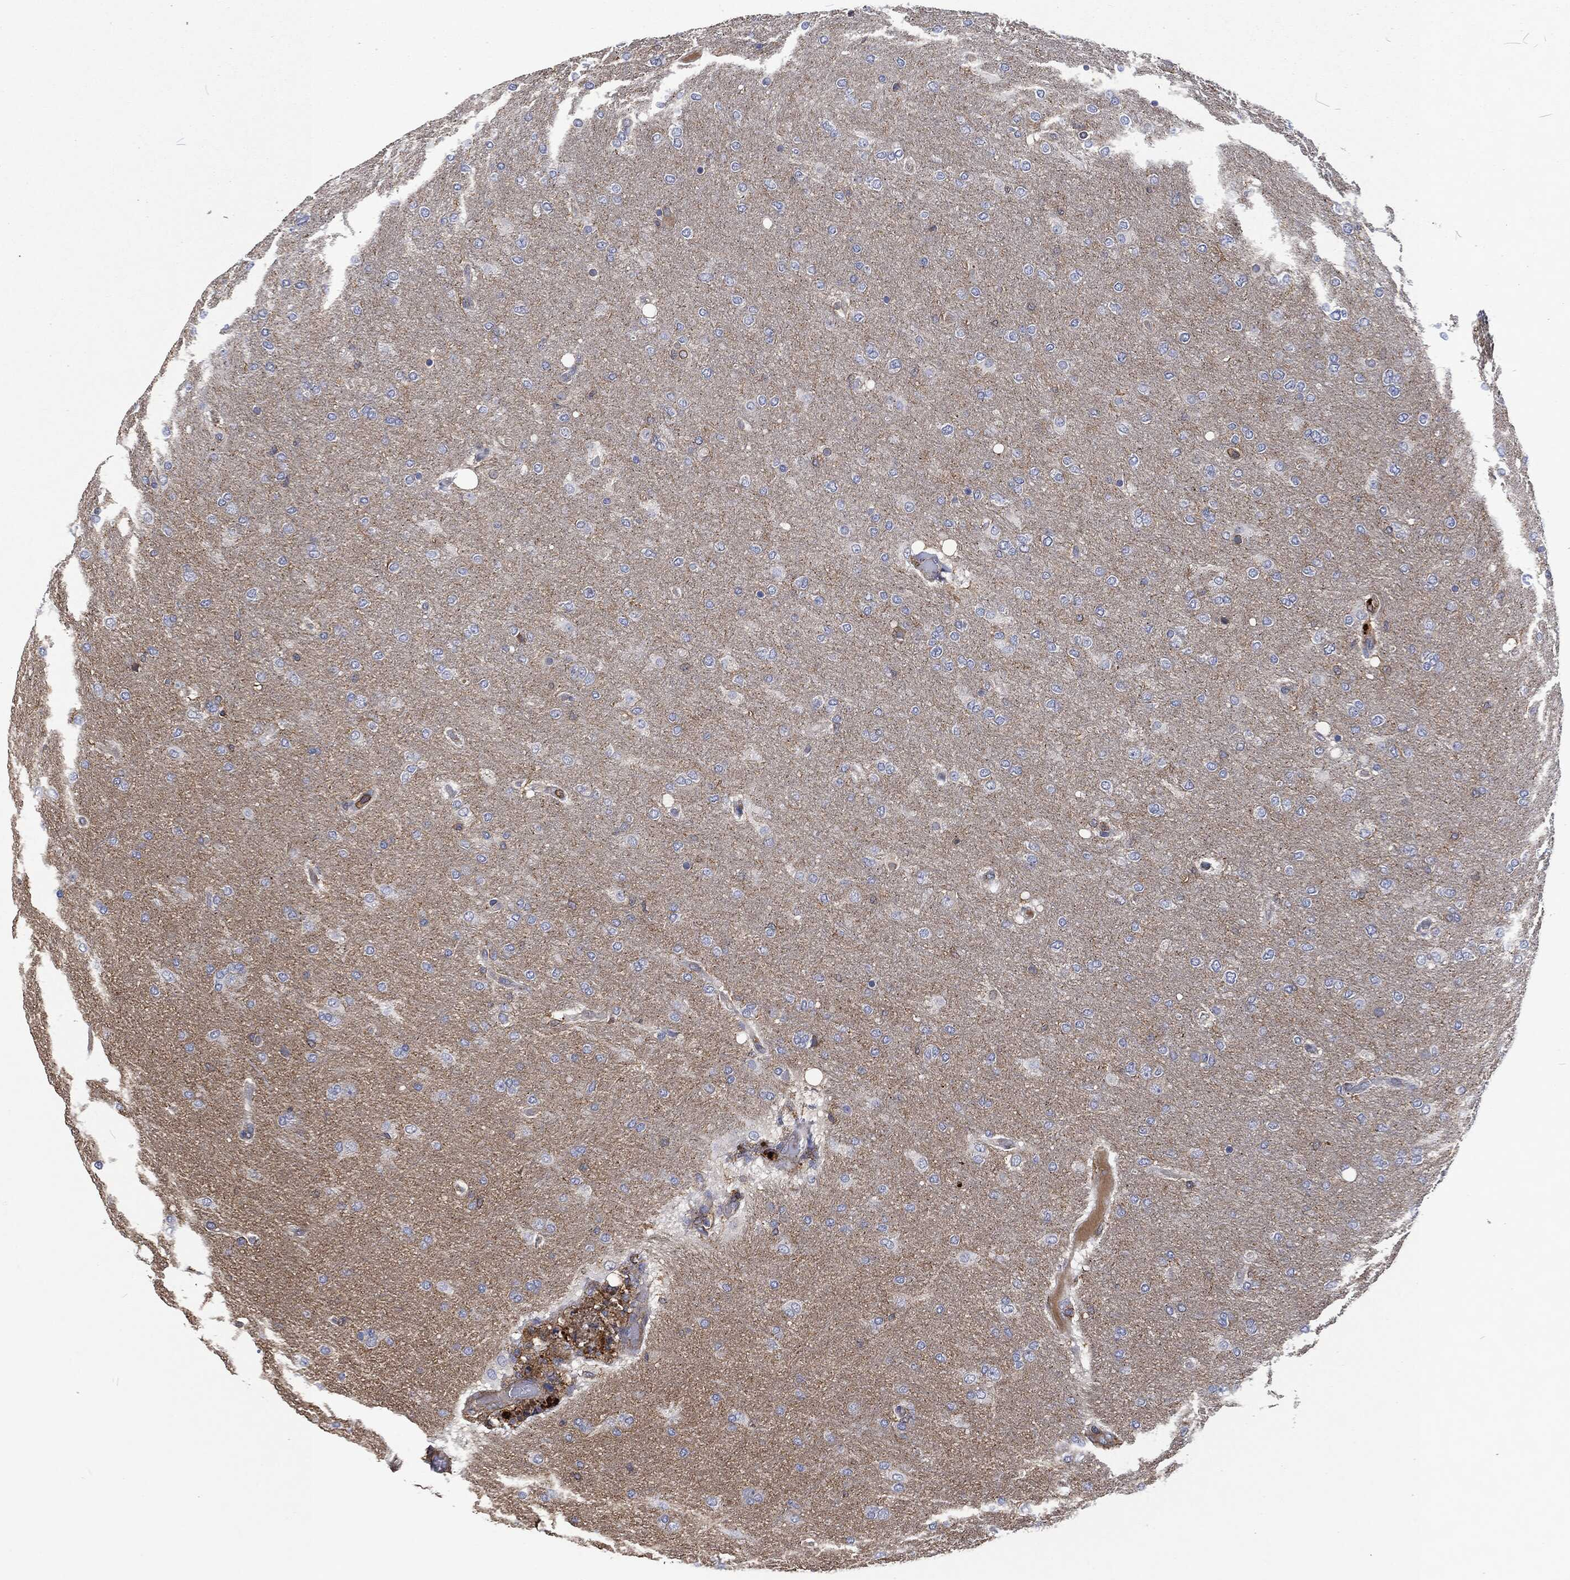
{"staining": {"intensity": "negative", "quantity": "none", "location": "none"}, "tissue": "glioma", "cell_type": "Tumor cells", "image_type": "cancer", "snomed": [{"axis": "morphology", "description": "Glioma, malignant, NOS"}, {"axis": "topography", "description": "Cerebral cortex"}], "caption": "Immunohistochemical staining of glioma exhibits no significant positivity in tumor cells. Nuclei are stained in blue.", "gene": "LGALS9", "patient": {"sex": "male", "age": 58}}